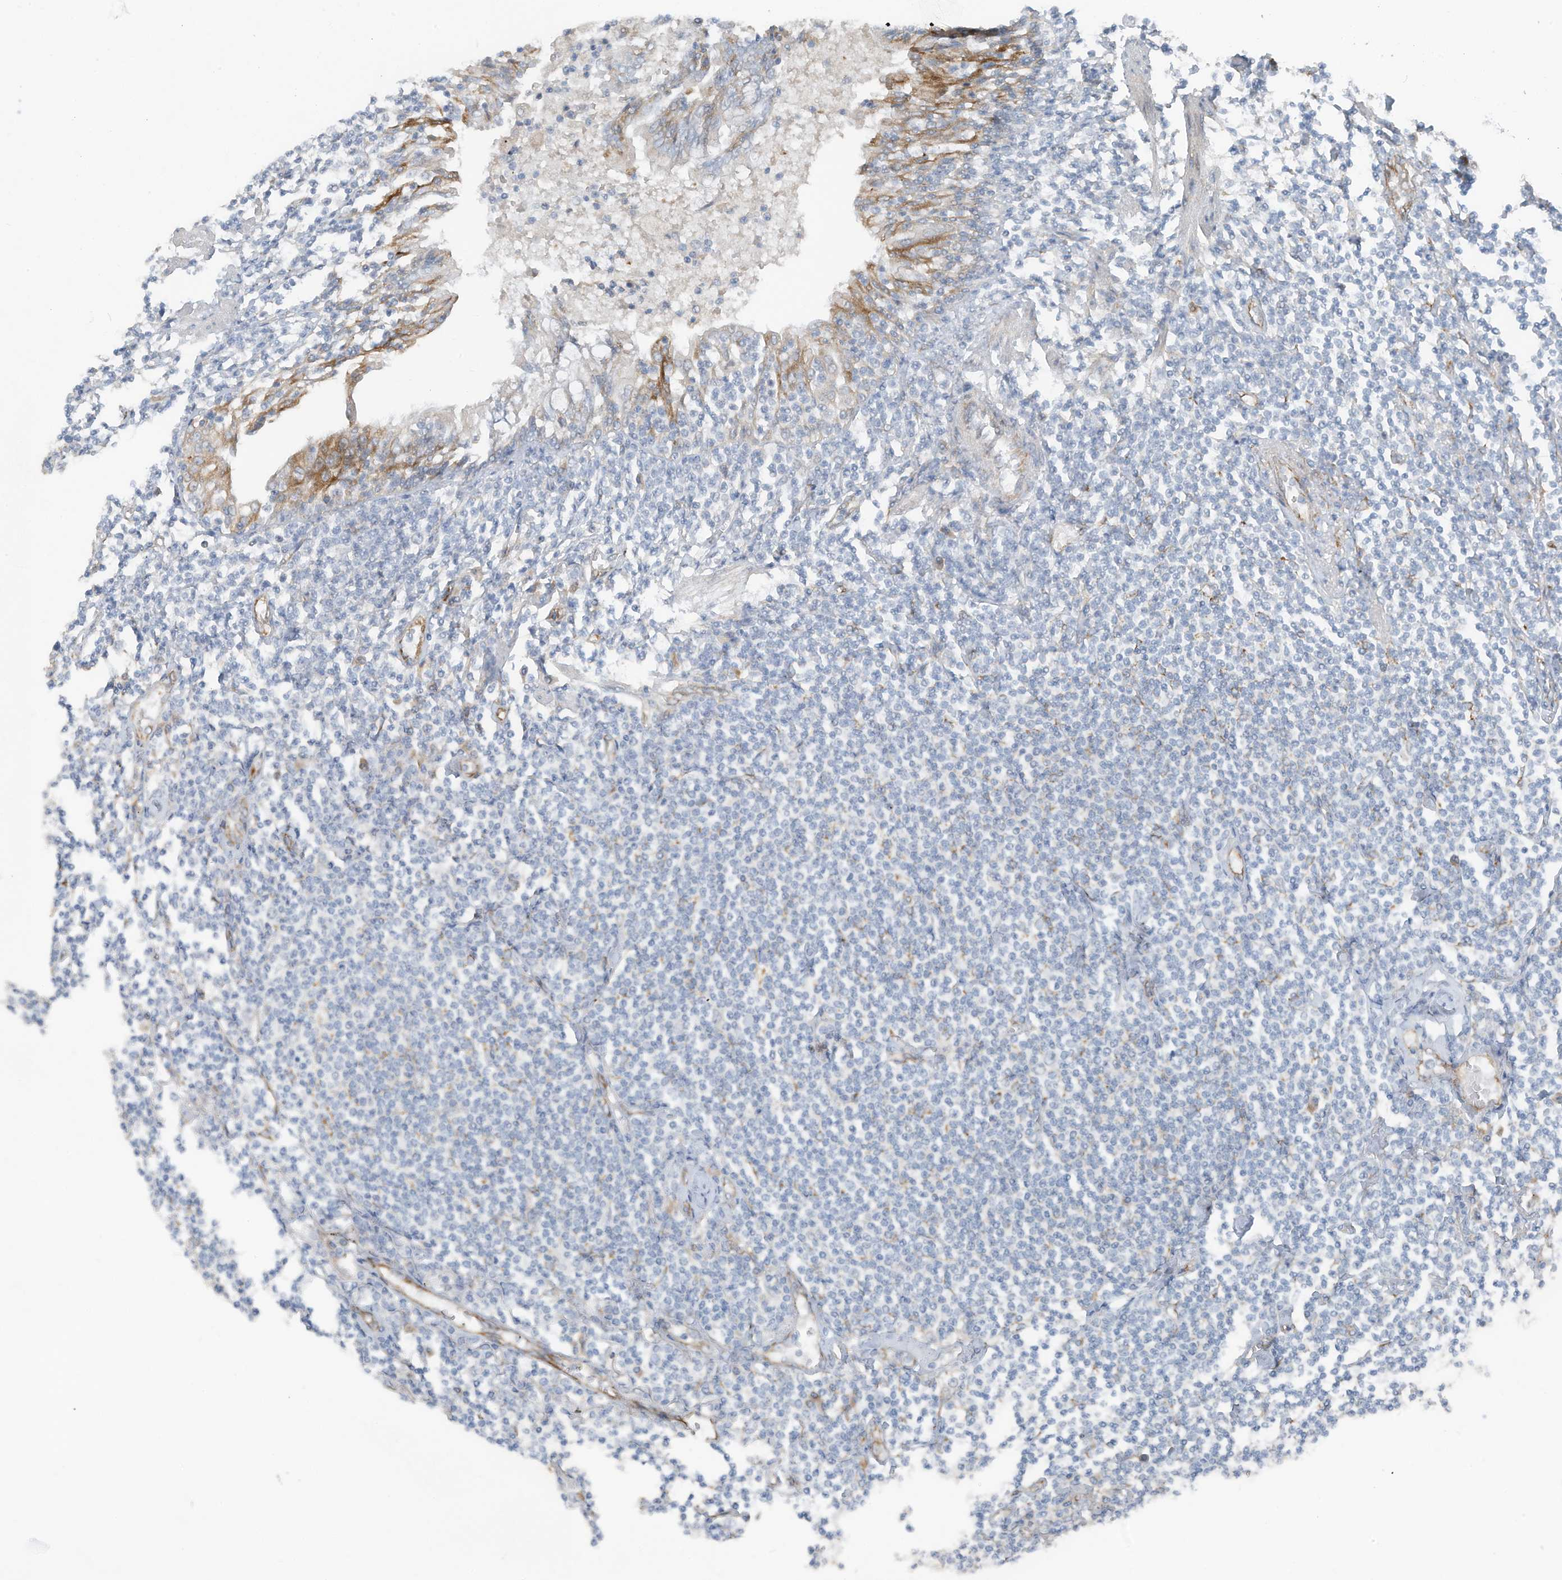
{"staining": {"intensity": "negative", "quantity": "none", "location": "none"}, "tissue": "lymphoma", "cell_type": "Tumor cells", "image_type": "cancer", "snomed": [{"axis": "morphology", "description": "Malignant lymphoma, non-Hodgkin's type, Low grade"}, {"axis": "topography", "description": "Lung"}], "caption": "Human lymphoma stained for a protein using IHC reveals no staining in tumor cells.", "gene": "ARHGEF33", "patient": {"sex": "female", "age": 71}}